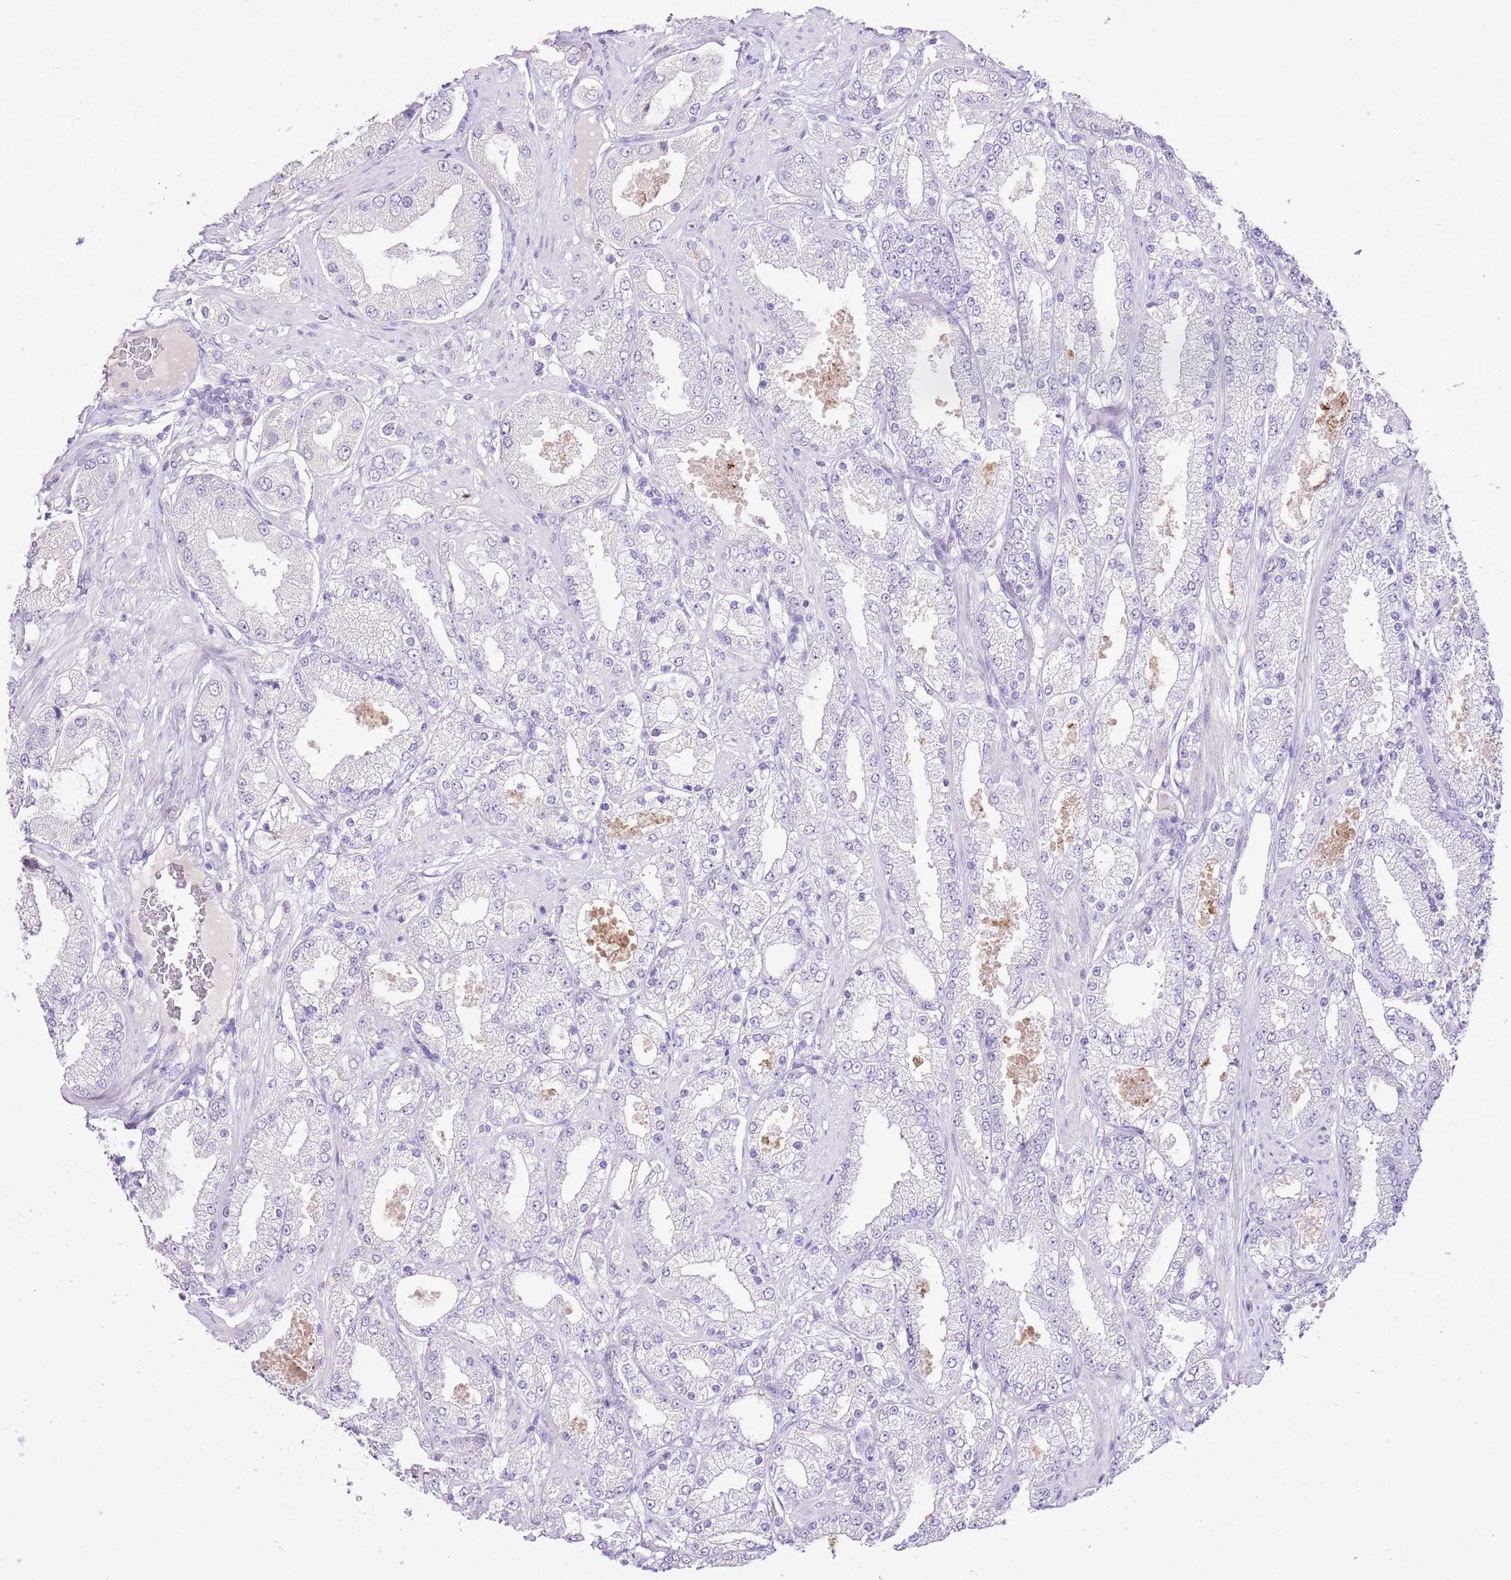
{"staining": {"intensity": "negative", "quantity": "none", "location": "none"}, "tissue": "prostate cancer", "cell_type": "Tumor cells", "image_type": "cancer", "snomed": [{"axis": "morphology", "description": "Adenocarcinoma, High grade"}, {"axis": "topography", "description": "Prostate"}], "caption": "This micrograph is of prostate high-grade adenocarcinoma stained with IHC to label a protein in brown with the nuclei are counter-stained blue. There is no staining in tumor cells.", "gene": "XPO7", "patient": {"sex": "male", "age": 68}}